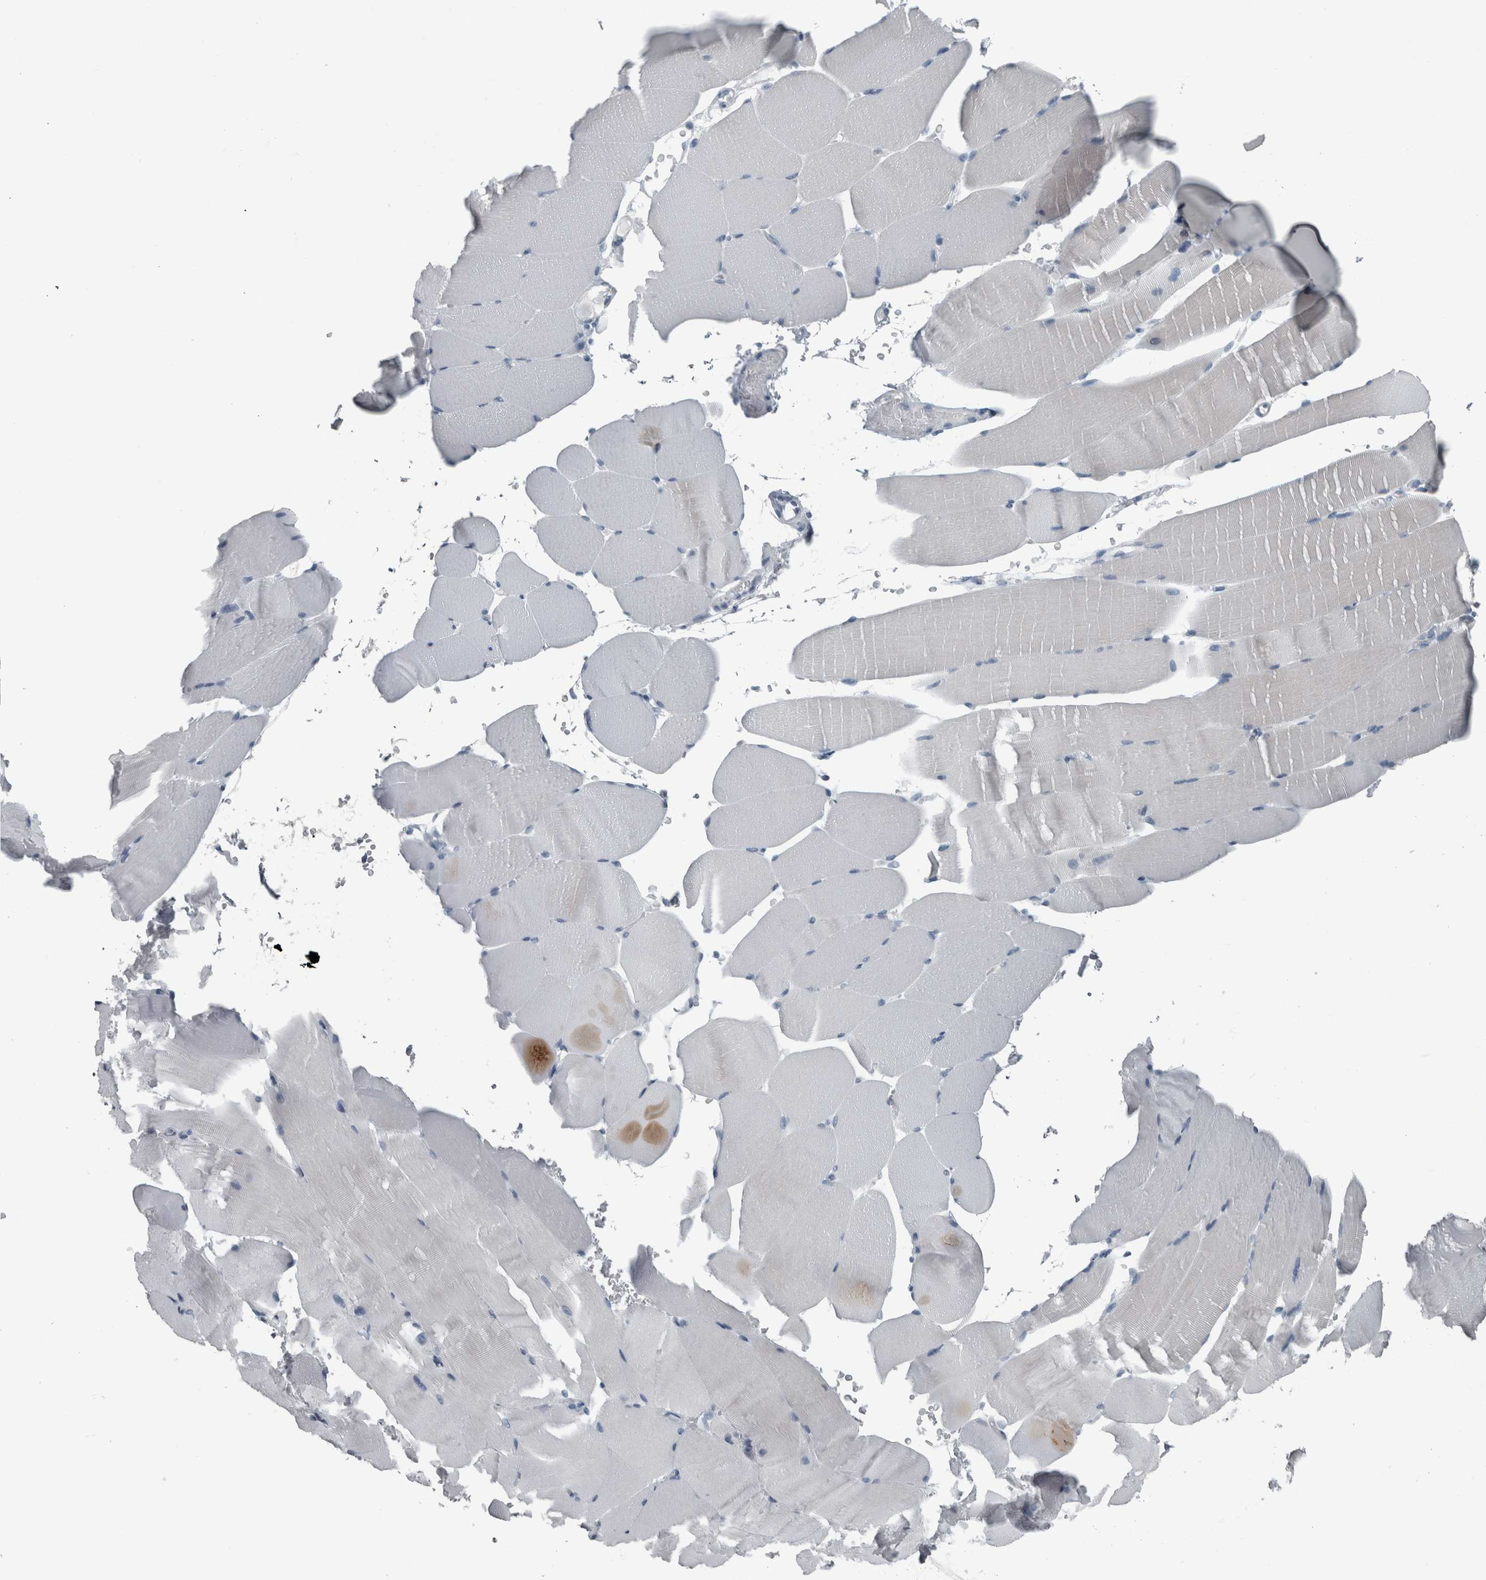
{"staining": {"intensity": "negative", "quantity": "none", "location": "none"}, "tissue": "skeletal muscle", "cell_type": "Myocytes", "image_type": "normal", "snomed": [{"axis": "morphology", "description": "Normal tissue, NOS"}, {"axis": "topography", "description": "Skeletal muscle"}, {"axis": "topography", "description": "Parathyroid gland"}], "caption": "A high-resolution histopathology image shows immunohistochemistry (IHC) staining of normal skeletal muscle, which displays no significant expression in myocytes.", "gene": "KRT20", "patient": {"sex": "female", "age": 37}}